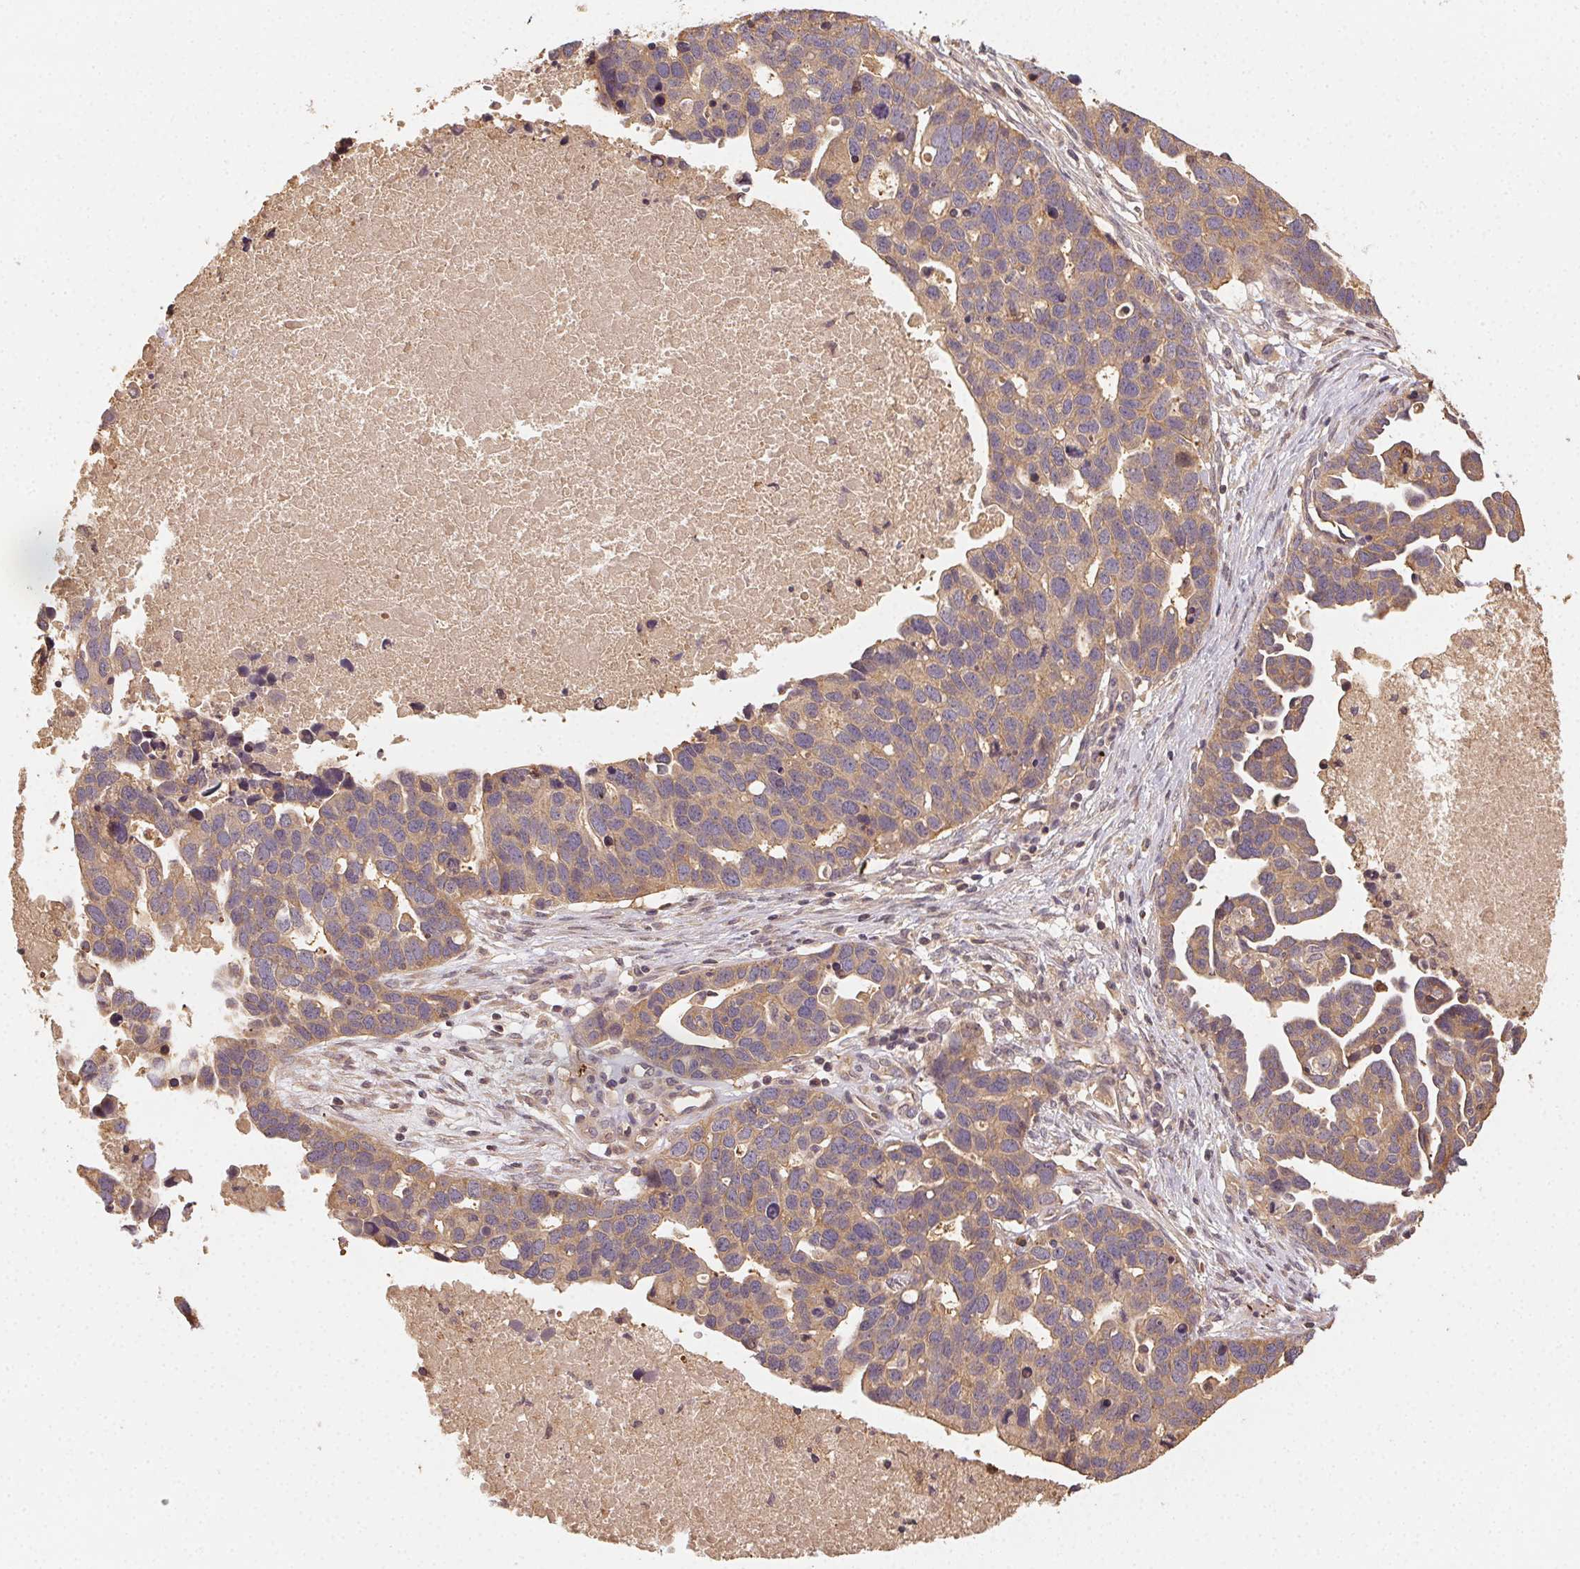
{"staining": {"intensity": "weak", "quantity": ">75%", "location": "cytoplasmic/membranous"}, "tissue": "ovarian cancer", "cell_type": "Tumor cells", "image_type": "cancer", "snomed": [{"axis": "morphology", "description": "Cystadenocarcinoma, serous, NOS"}, {"axis": "topography", "description": "Ovary"}], "caption": "Serous cystadenocarcinoma (ovarian) stained with a brown dye demonstrates weak cytoplasmic/membranous positive staining in approximately >75% of tumor cells.", "gene": "RALA", "patient": {"sex": "female", "age": 54}}